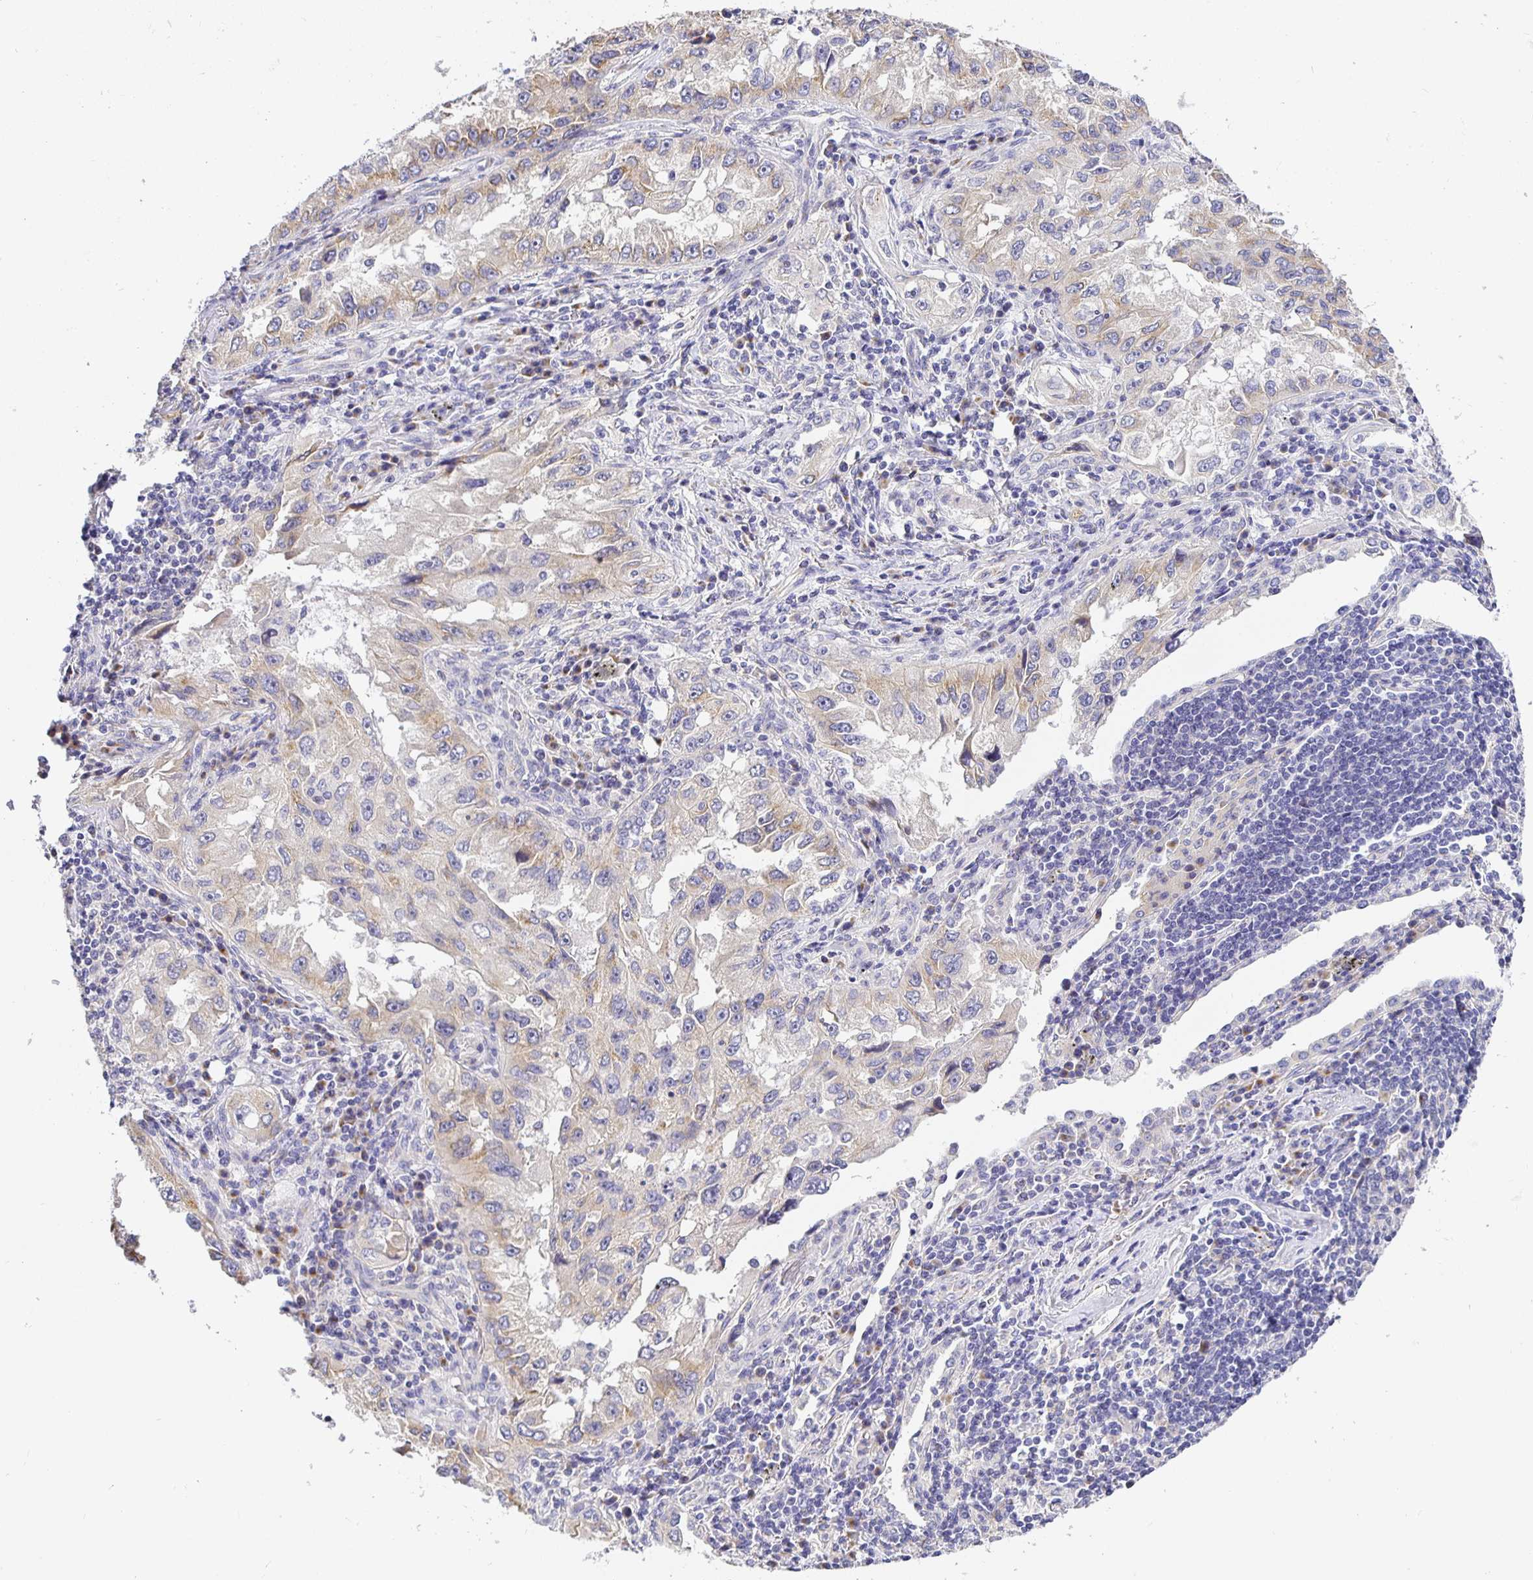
{"staining": {"intensity": "weak", "quantity": "25%-75%", "location": "cytoplasmic/membranous"}, "tissue": "lung cancer", "cell_type": "Tumor cells", "image_type": "cancer", "snomed": [{"axis": "morphology", "description": "Adenocarcinoma, NOS"}, {"axis": "topography", "description": "Lung"}], "caption": "The image displays a brown stain indicating the presence of a protein in the cytoplasmic/membranous of tumor cells in lung adenocarcinoma.", "gene": "OPALIN", "patient": {"sex": "female", "age": 73}}